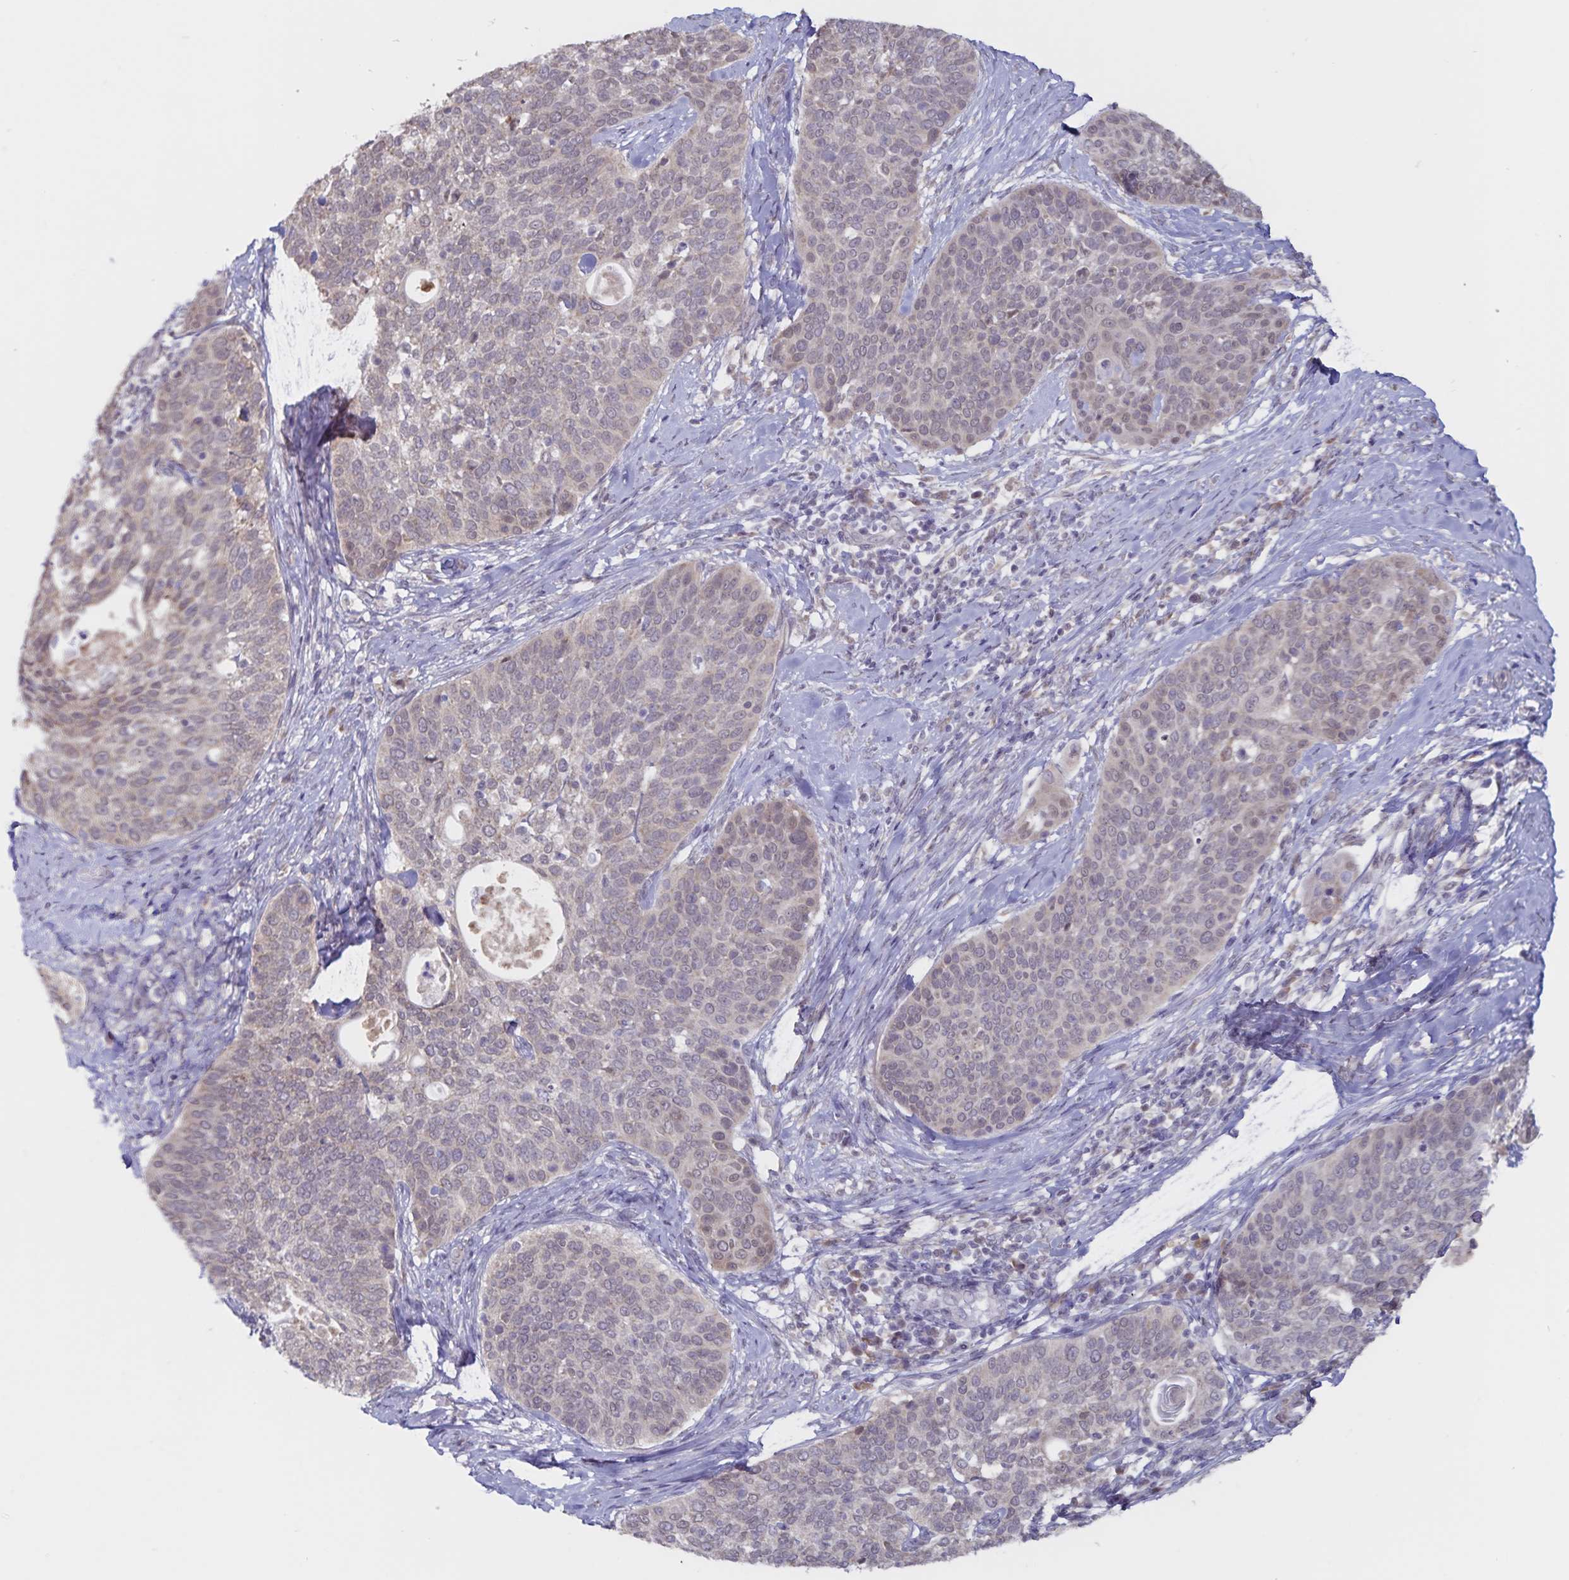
{"staining": {"intensity": "weak", "quantity": "<25%", "location": "cytoplasmic/membranous"}, "tissue": "cervical cancer", "cell_type": "Tumor cells", "image_type": "cancer", "snomed": [{"axis": "morphology", "description": "Squamous cell carcinoma, NOS"}, {"axis": "topography", "description": "Cervix"}], "caption": "Cervical squamous cell carcinoma stained for a protein using immunohistochemistry shows no staining tumor cells.", "gene": "ATP2A2", "patient": {"sex": "female", "age": 69}}